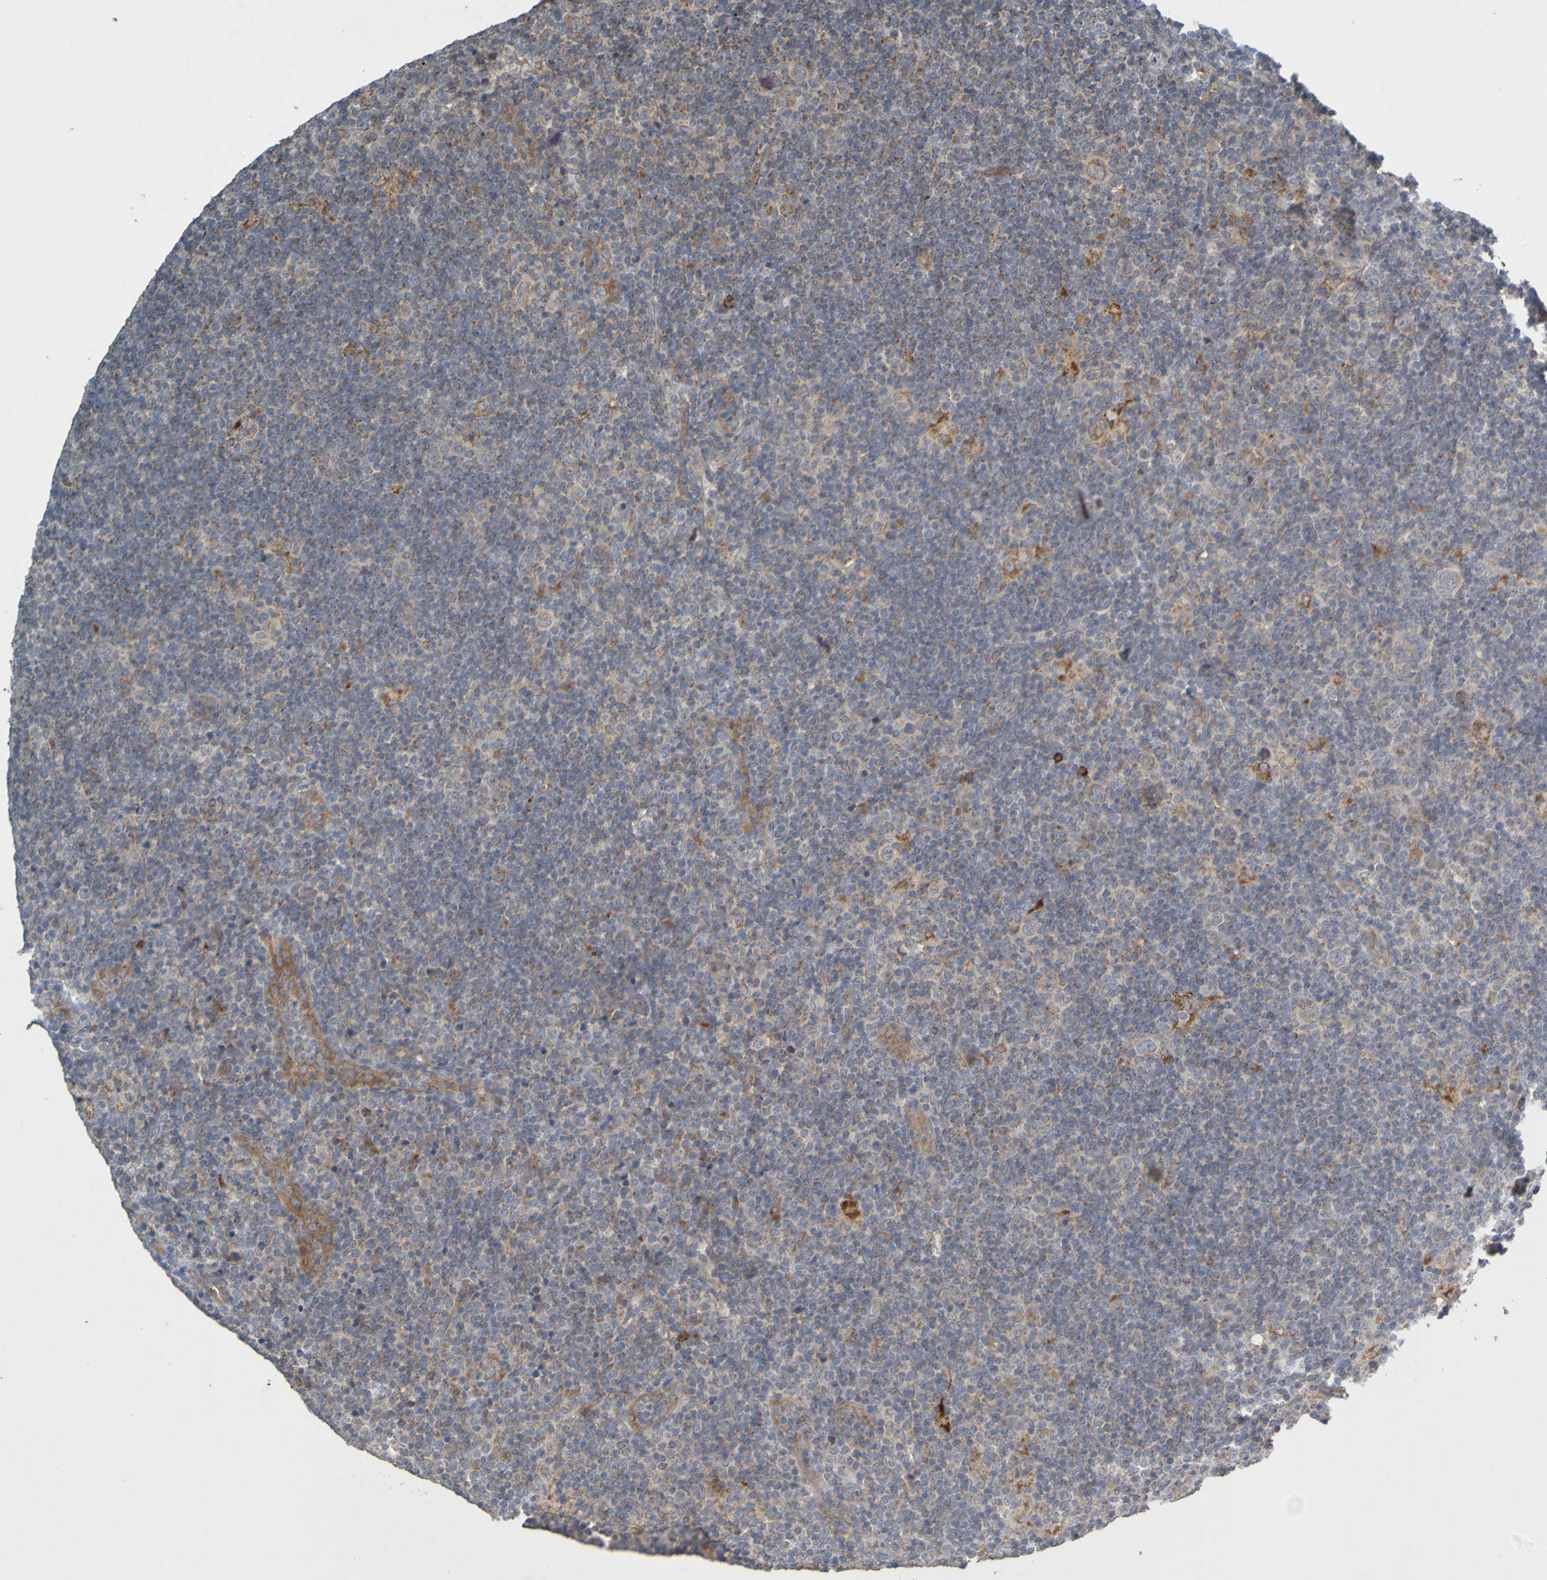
{"staining": {"intensity": "weak", "quantity": ">75%", "location": "cytoplasmic/membranous"}, "tissue": "lymphoma", "cell_type": "Tumor cells", "image_type": "cancer", "snomed": [{"axis": "morphology", "description": "Hodgkin's disease, NOS"}, {"axis": "topography", "description": "Lymph node"}], "caption": "Weak cytoplasmic/membranous protein expression is appreciated in about >75% of tumor cells in lymphoma.", "gene": "B3GAT2", "patient": {"sex": "female", "age": 57}}